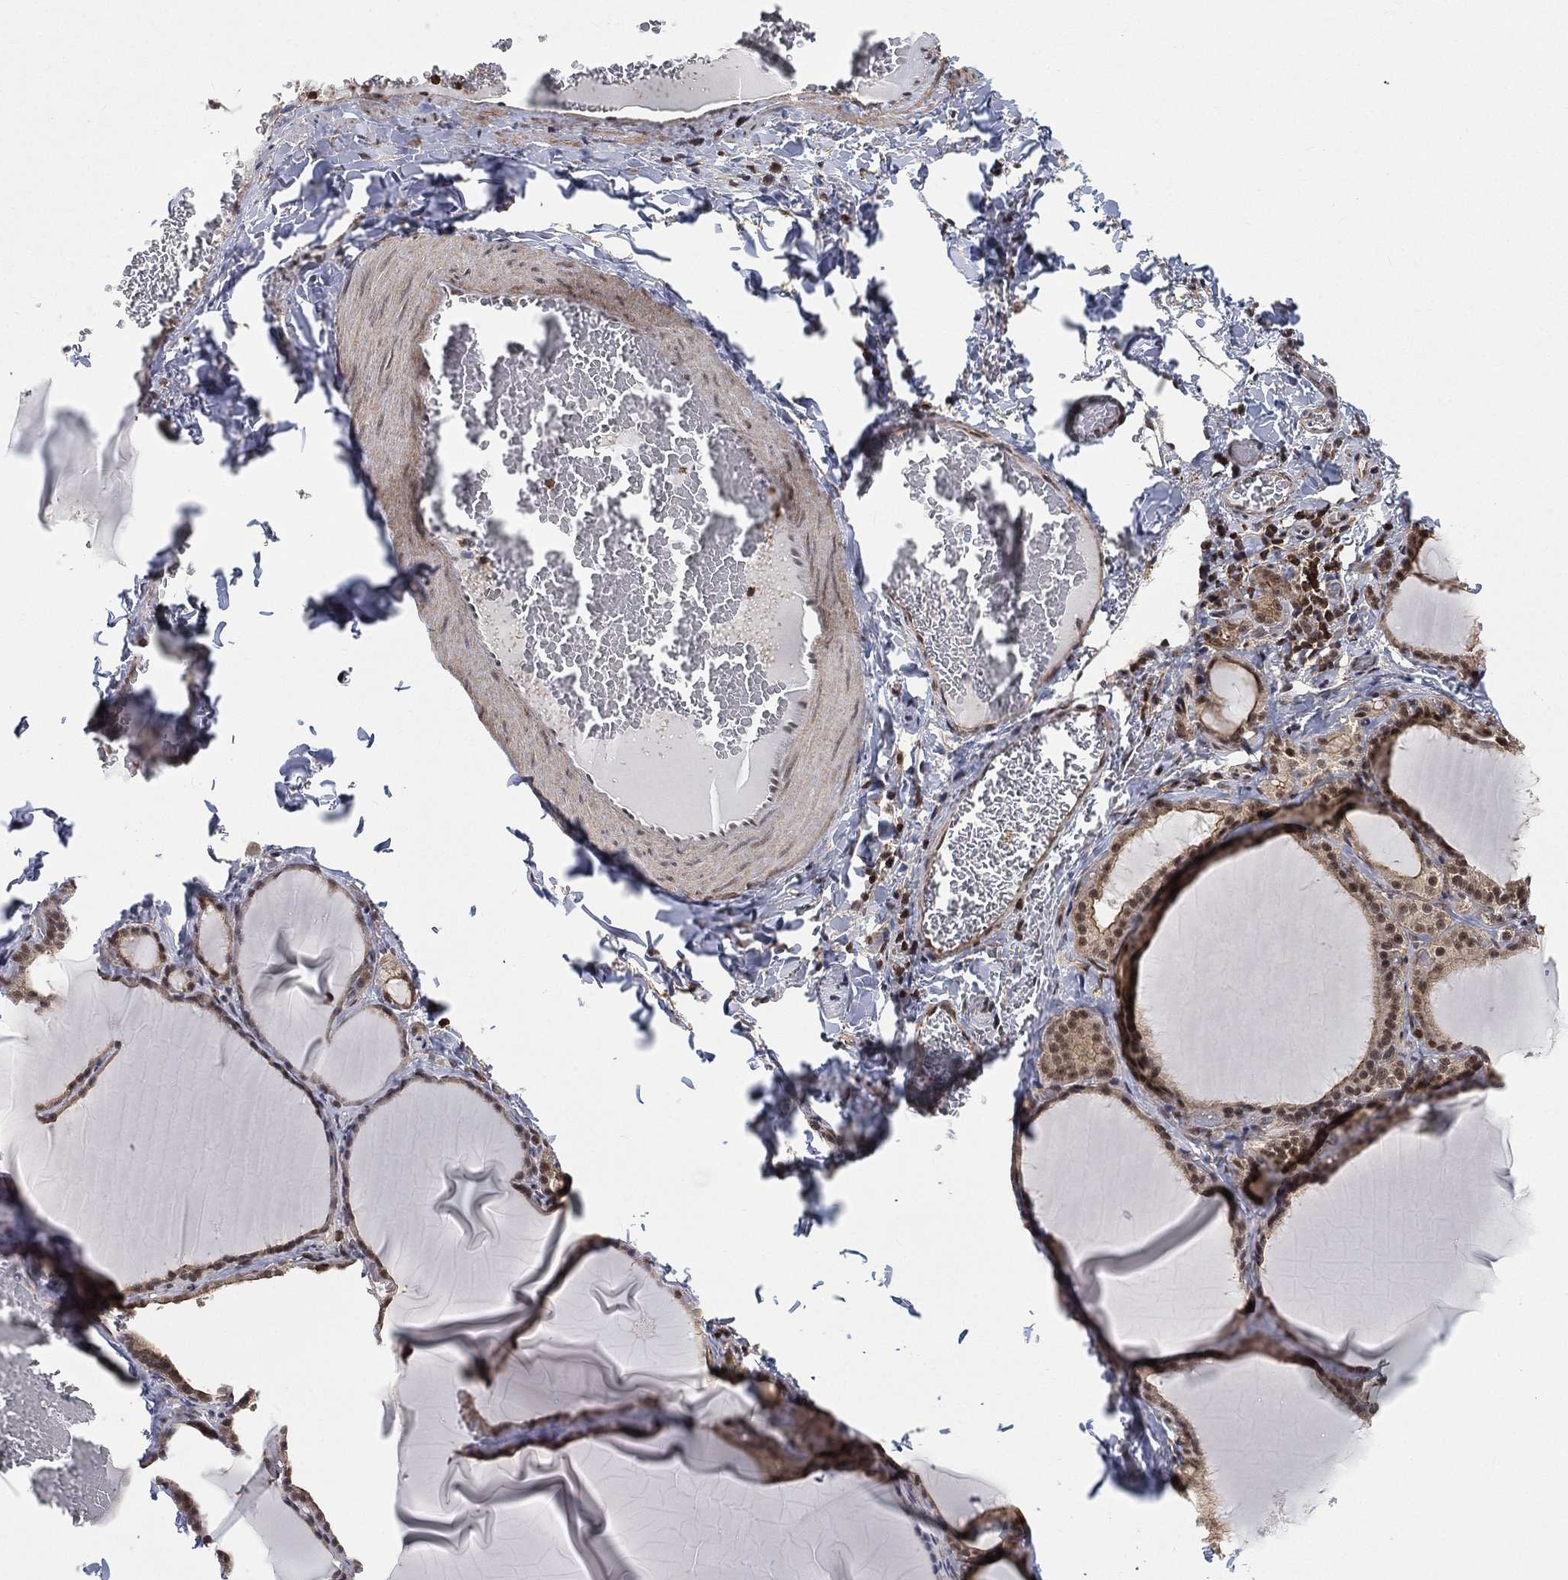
{"staining": {"intensity": "moderate", "quantity": ">75%", "location": "nuclear"}, "tissue": "thyroid gland", "cell_type": "Glandular cells", "image_type": "normal", "snomed": [{"axis": "morphology", "description": "Normal tissue, NOS"}, {"axis": "morphology", "description": "Hyperplasia, NOS"}, {"axis": "topography", "description": "Thyroid gland"}], "caption": "The photomicrograph demonstrates immunohistochemical staining of normal thyroid gland. There is moderate nuclear staining is identified in about >75% of glandular cells. The protein of interest is shown in brown color, while the nuclei are stained blue.", "gene": "RSRC2", "patient": {"sex": "female", "age": 27}}